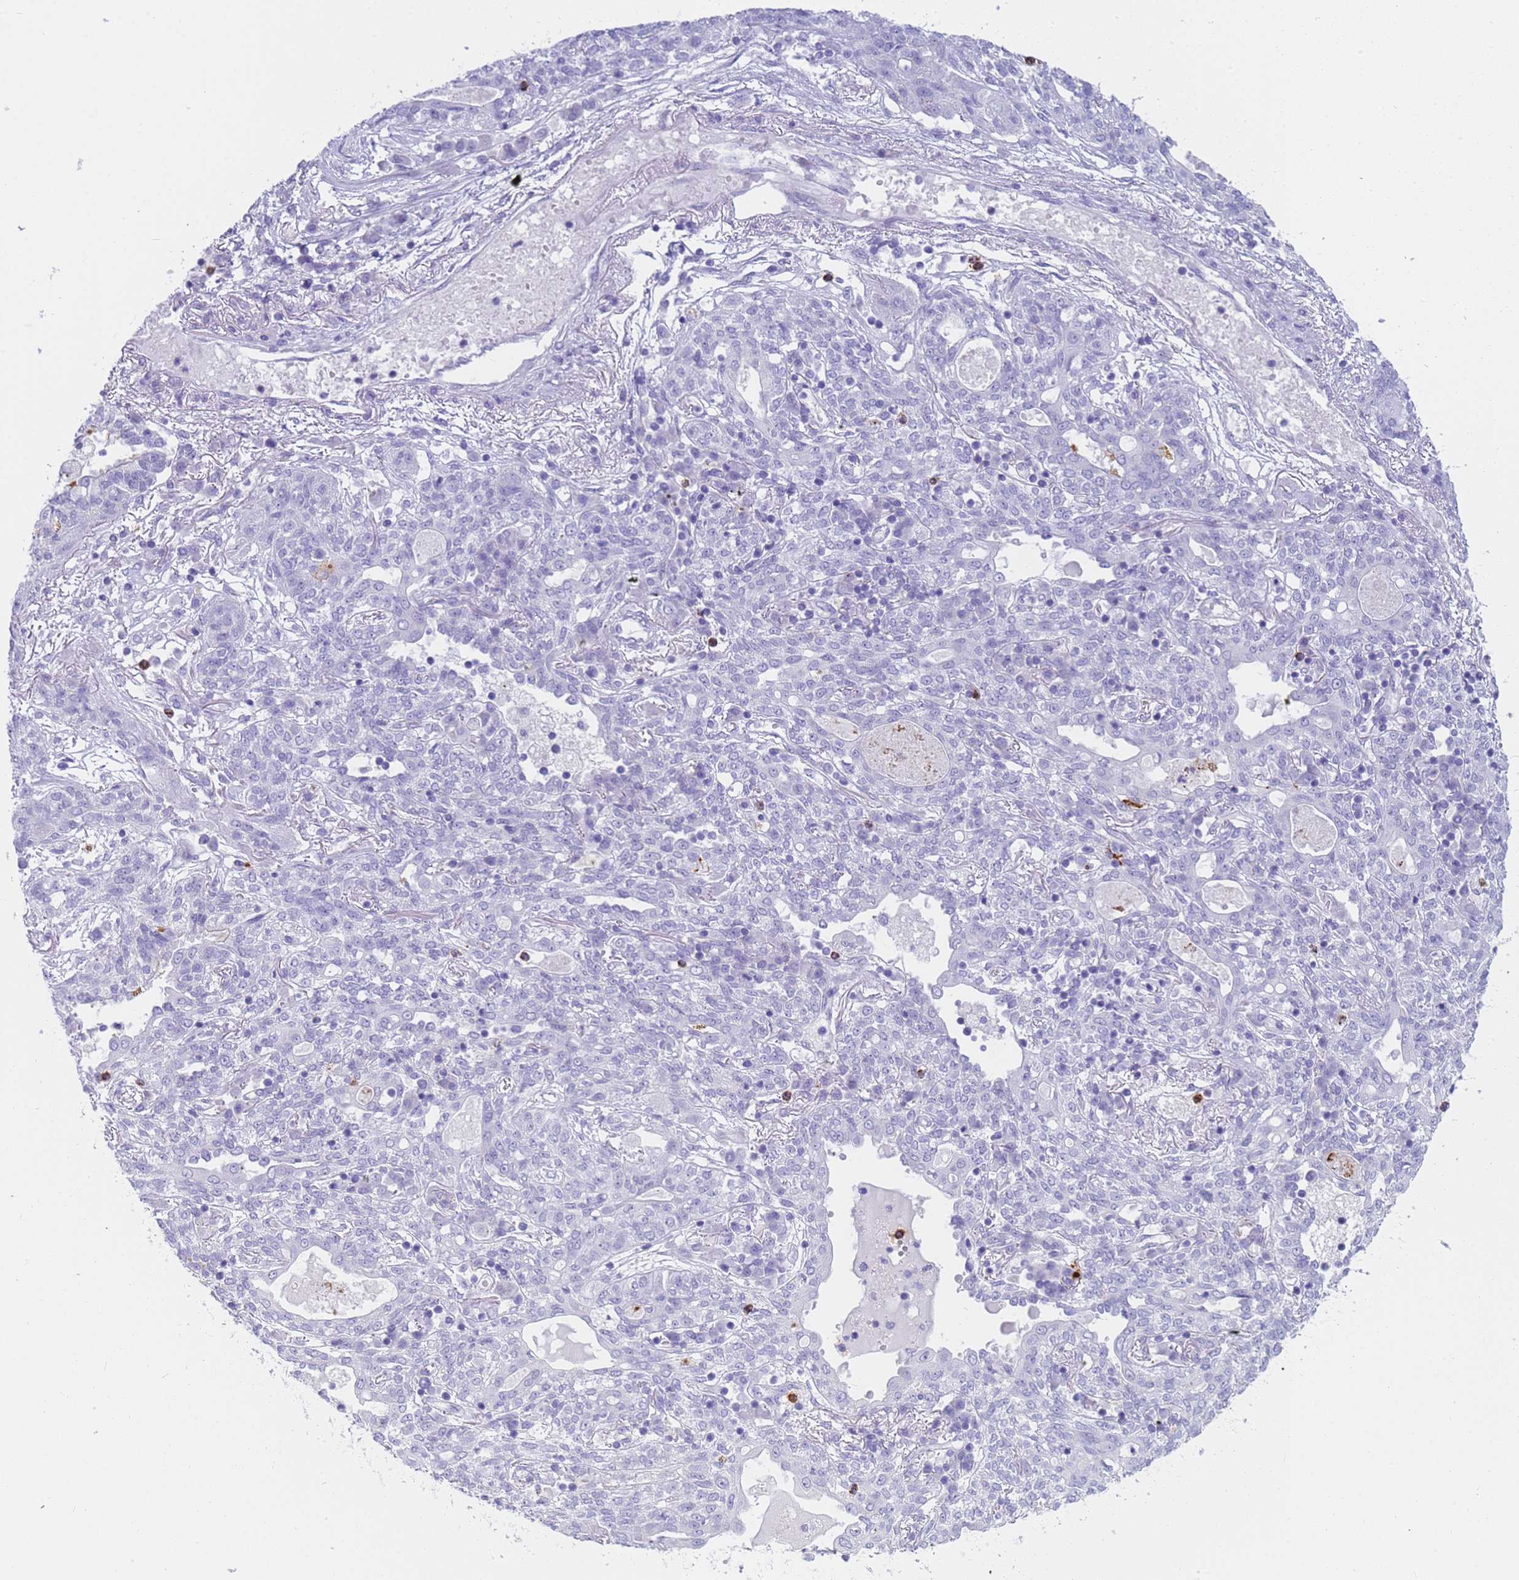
{"staining": {"intensity": "negative", "quantity": "none", "location": "none"}, "tissue": "lung cancer", "cell_type": "Tumor cells", "image_type": "cancer", "snomed": [{"axis": "morphology", "description": "Squamous cell carcinoma, NOS"}, {"axis": "topography", "description": "Lung"}], "caption": "Immunohistochemistry (IHC) micrograph of lung cancer (squamous cell carcinoma) stained for a protein (brown), which exhibits no staining in tumor cells.", "gene": "RNASE2", "patient": {"sex": "female", "age": 70}}